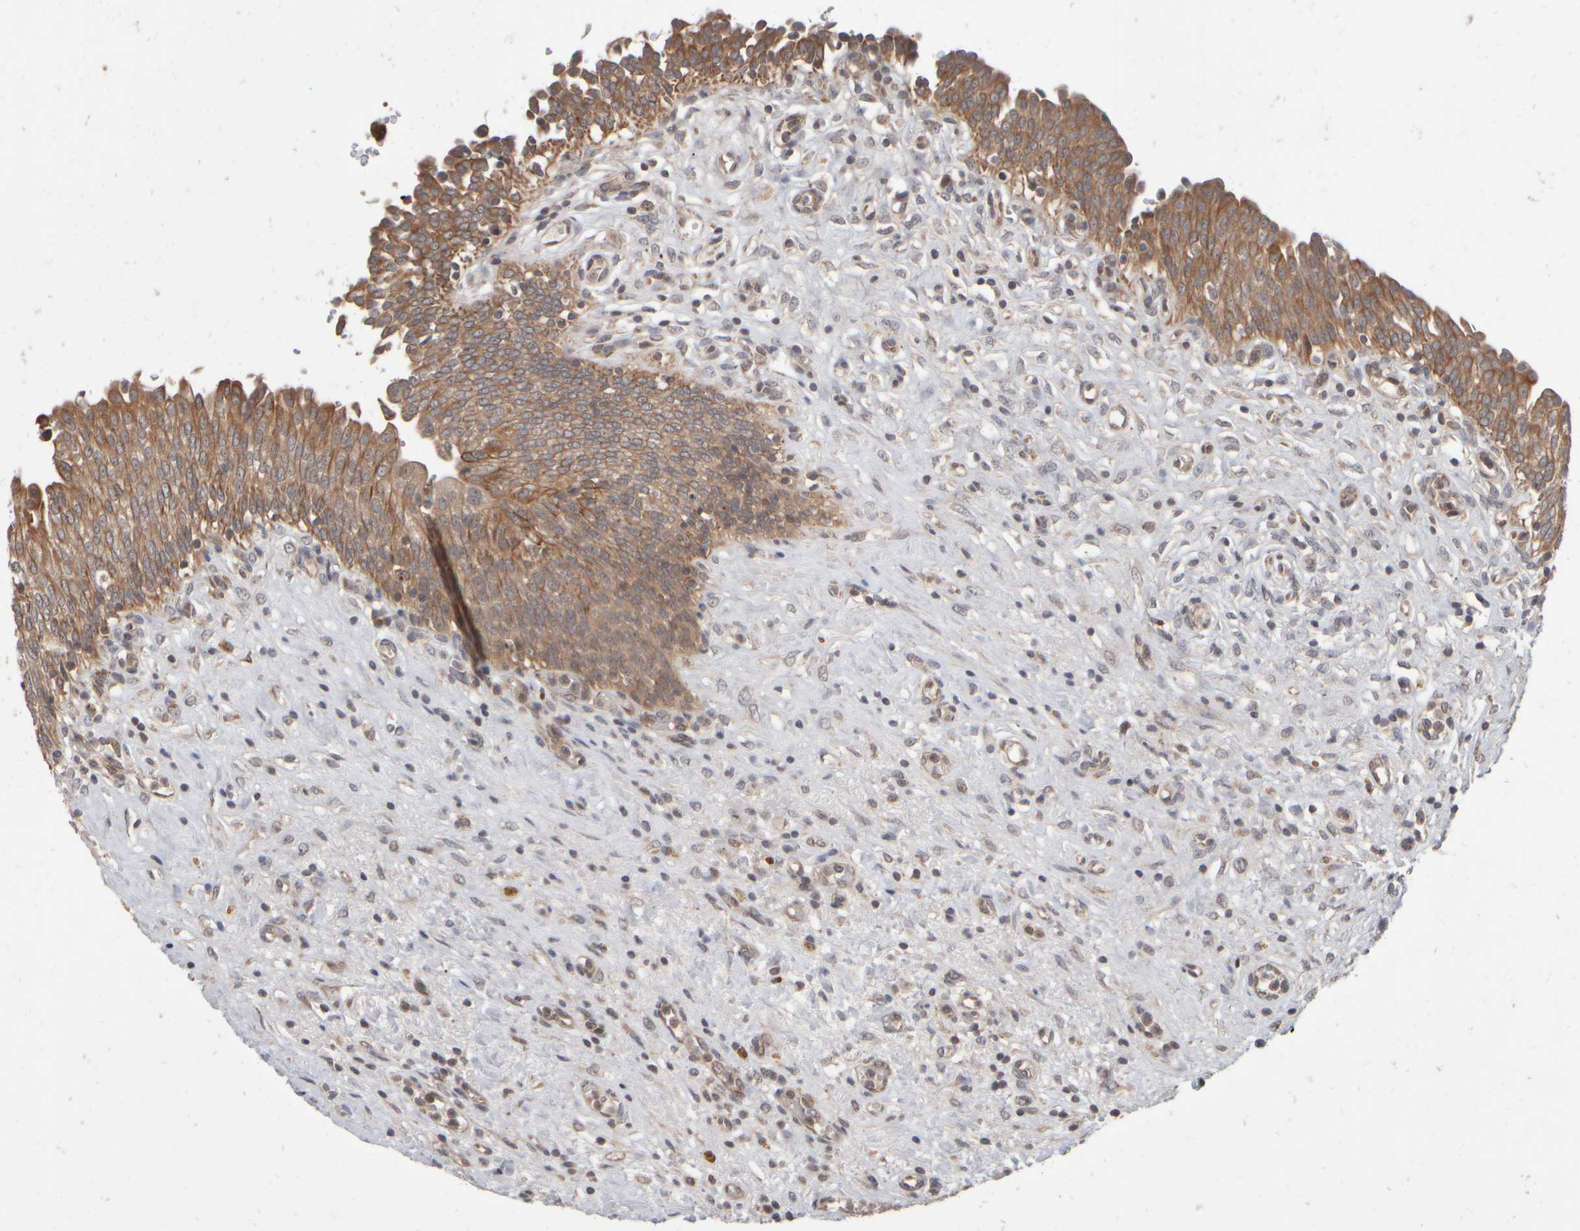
{"staining": {"intensity": "moderate", "quantity": ">75%", "location": "cytoplasmic/membranous"}, "tissue": "urinary bladder", "cell_type": "Urothelial cells", "image_type": "normal", "snomed": [{"axis": "morphology", "description": "Urothelial carcinoma, High grade"}, {"axis": "topography", "description": "Urinary bladder"}], "caption": "A photomicrograph of urinary bladder stained for a protein shows moderate cytoplasmic/membranous brown staining in urothelial cells. The staining is performed using DAB brown chromogen to label protein expression. The nuclei are counter-stained blue using hematoxylin.", "gene": "ABHD11", "patient": {"sex": "male", "age": 46}}